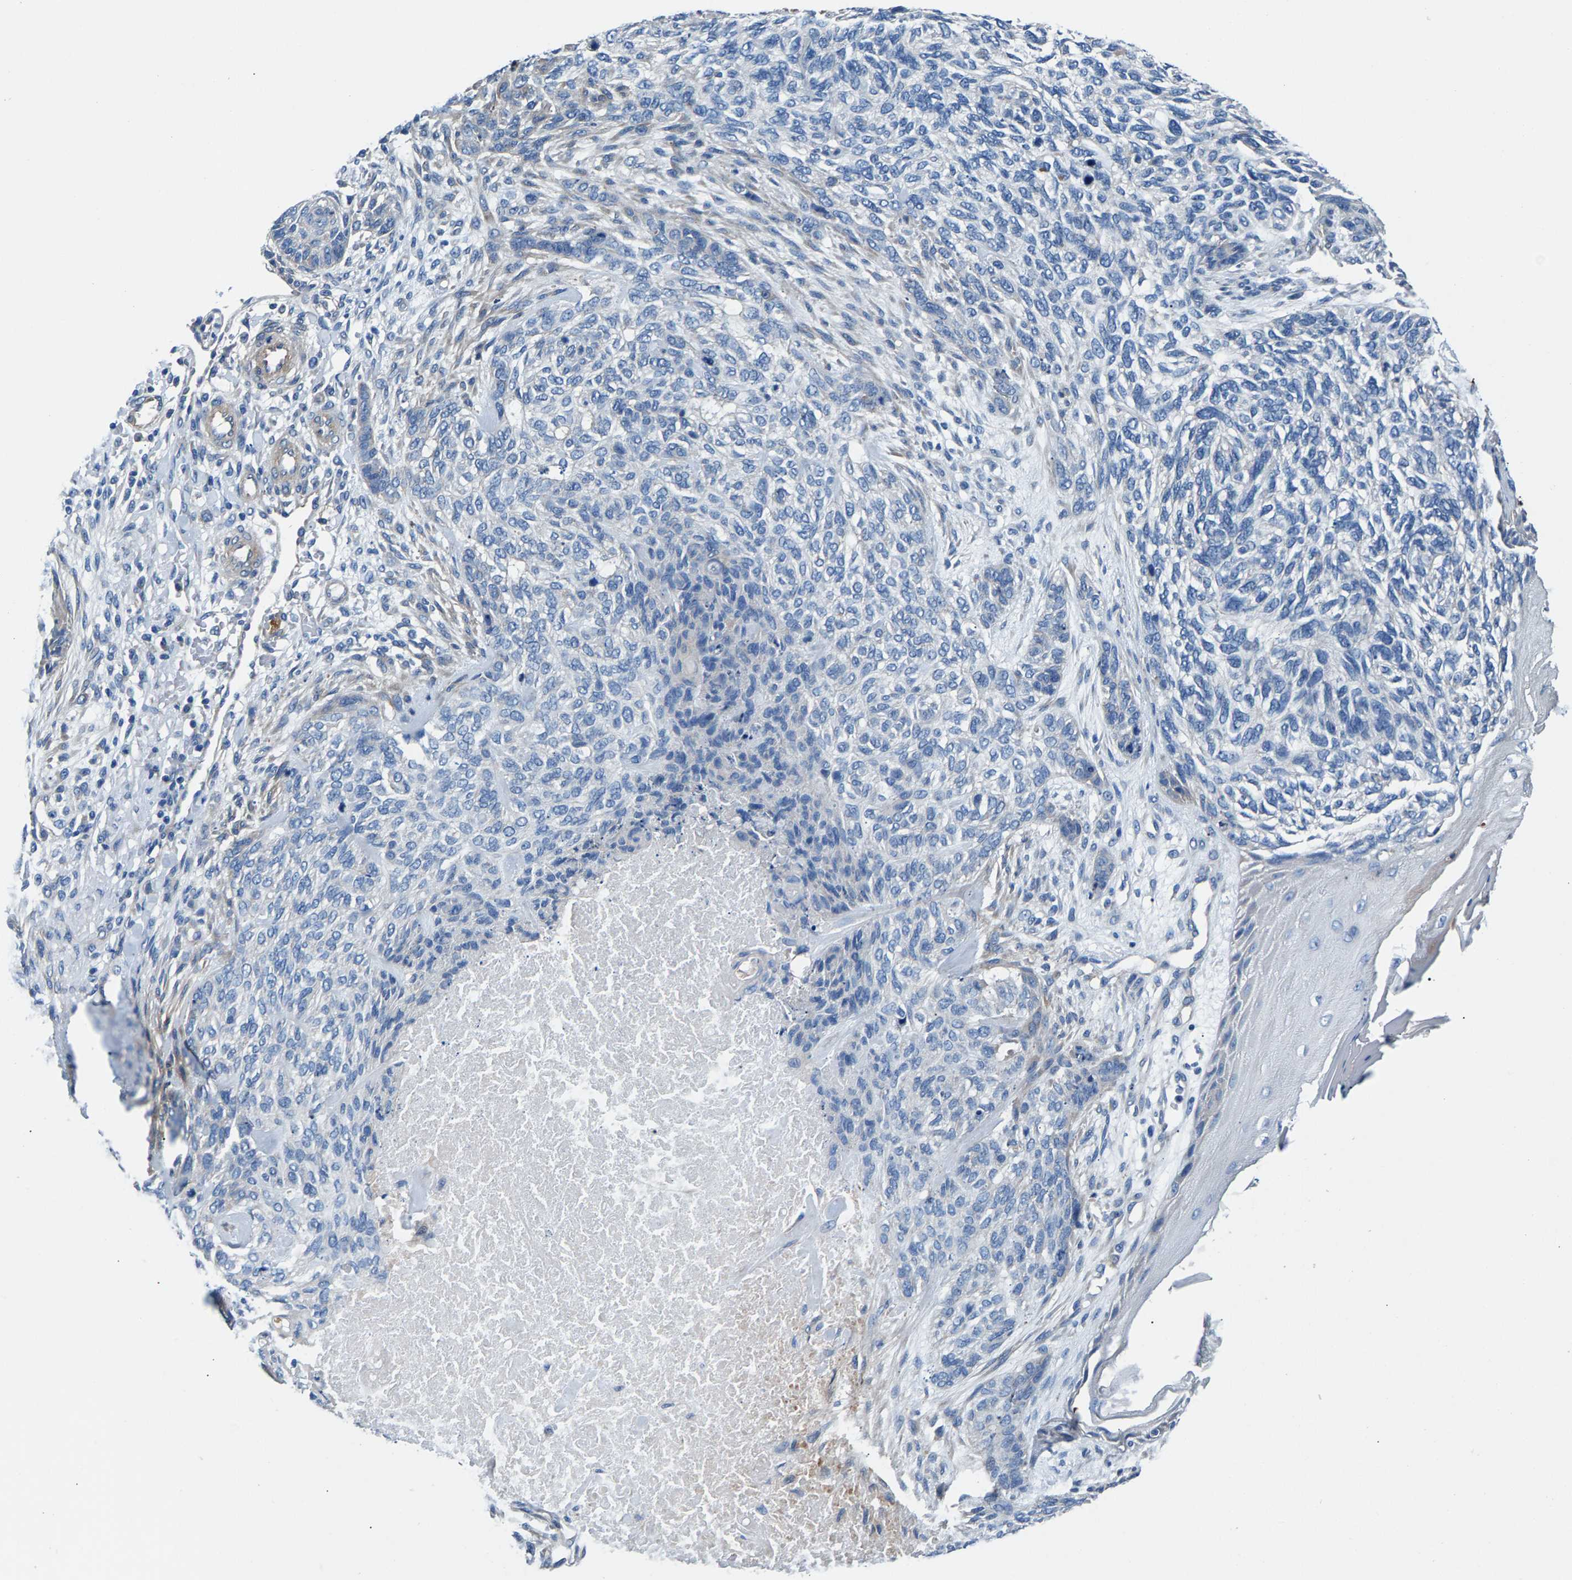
{"staining": {"intensity": "negative", "quantity": "none", "location": "none"}, "tissue": "skin cancer", "cell_type": "Tumor cells", "image_type": "cancer", "snomed": [{"axis": "morphology", "description": "Basal cell carcinoma"}, {"axis": "topography", "description": "Skin"}], "caption": "The image displays no significant positivity in tumor cells of skin cancer (basal cell carcinoma).", "gene": "CDRT4", "patient": {"sex": "male", "age": 55}}